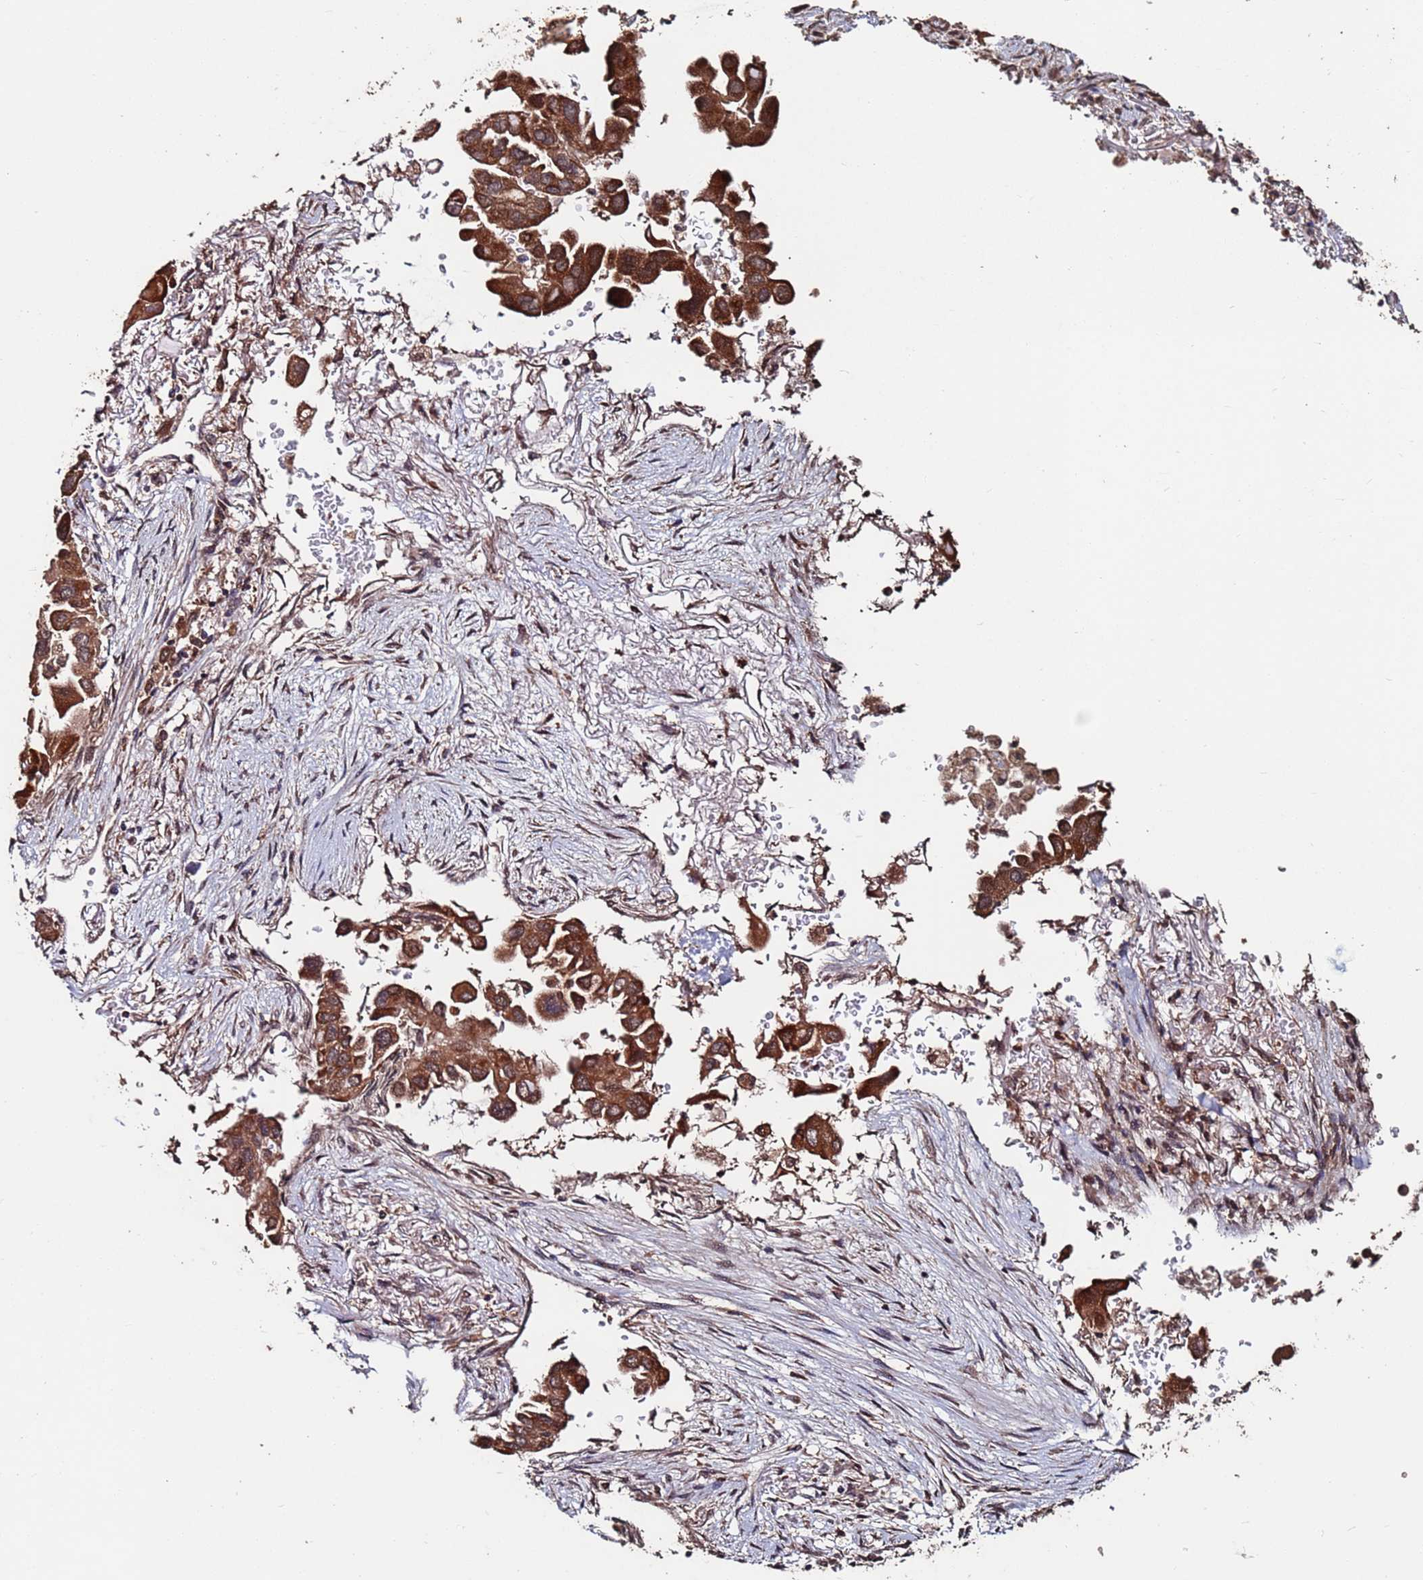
{"staining": {"intensity": "strong", "quantity": ">75%", "location": "cytoplasmic/membranous"}, "tissue": "lung cancer", "cell_type": "Tumor cells", "image_type": "cancer", "snomed": [{"axis": "morphology", "description": "Adenocarcinoma, NOS"}, {"axis": "topography", "description": "Lung"}], "caption": "A micrograph of human lung cancer stained for a protein displays strong cytoplasmic/membranous brown staining in tumor cells.", "gene": "PRR7", "patient": {"sex": "female", "age": 76}}